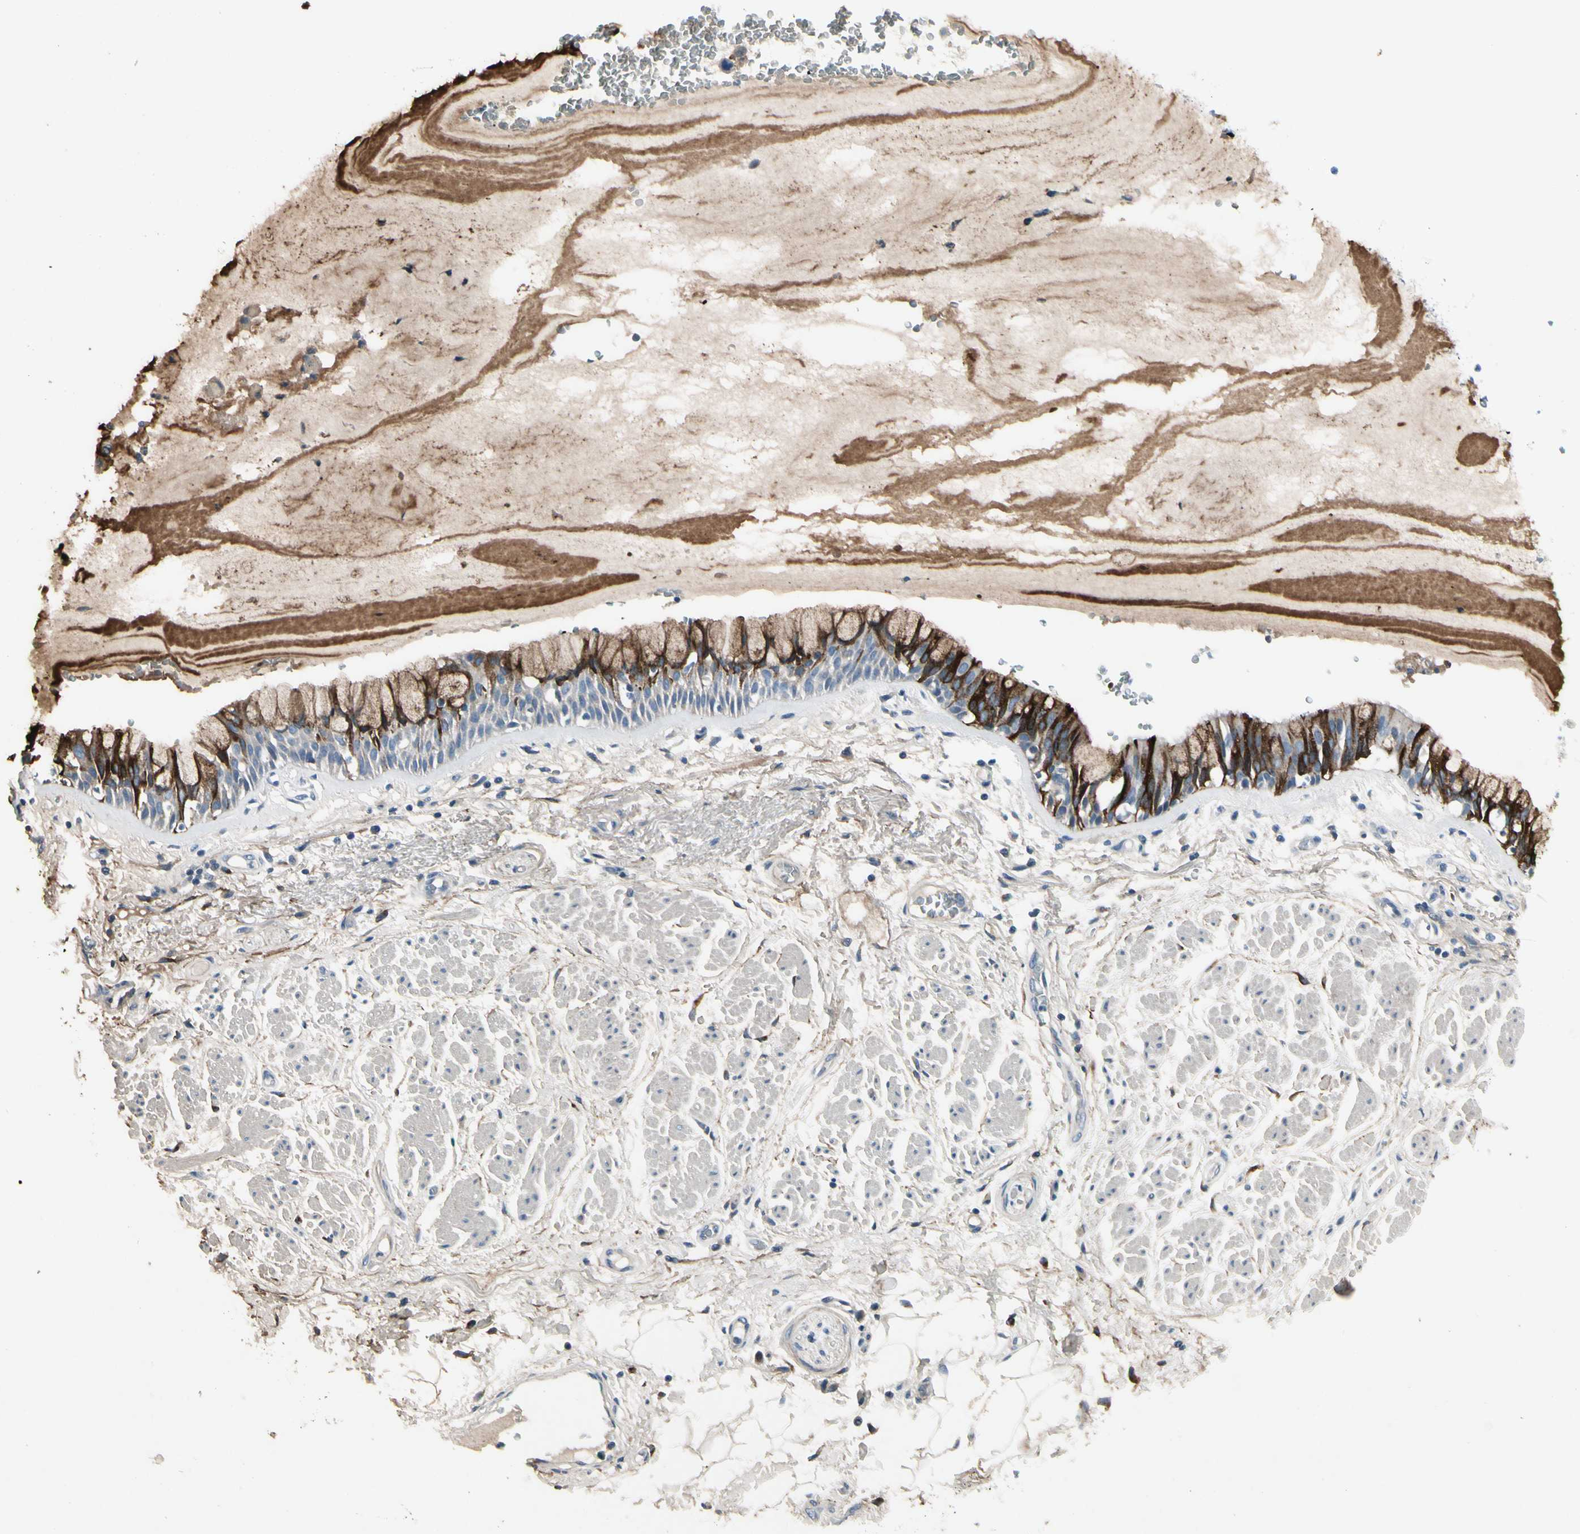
{"staining": {"intensity": "strong", "quantity": "25%-75%", "location": "cytoplasmic/membranous"}, "tissue": "bronchus", "cell_type": "Respiratory epithelial cells", "image_type": "normal", "snomed": [{"axis": "morphology", "description": "Normal tissue, NOS"}, {"axis": "topography", "description": "Bronchus"}], "caption": "Immunohistochemistry (DAB (3,3'-diaminobenzidine)) staining of normal human bronchus exhibits strong cytoplasmic/membranous protein positivity in approximately 25%-75% of respiratory epithelial cells.", "gene": "PIGR", "patient": {"sex": "male", "age": 66}}